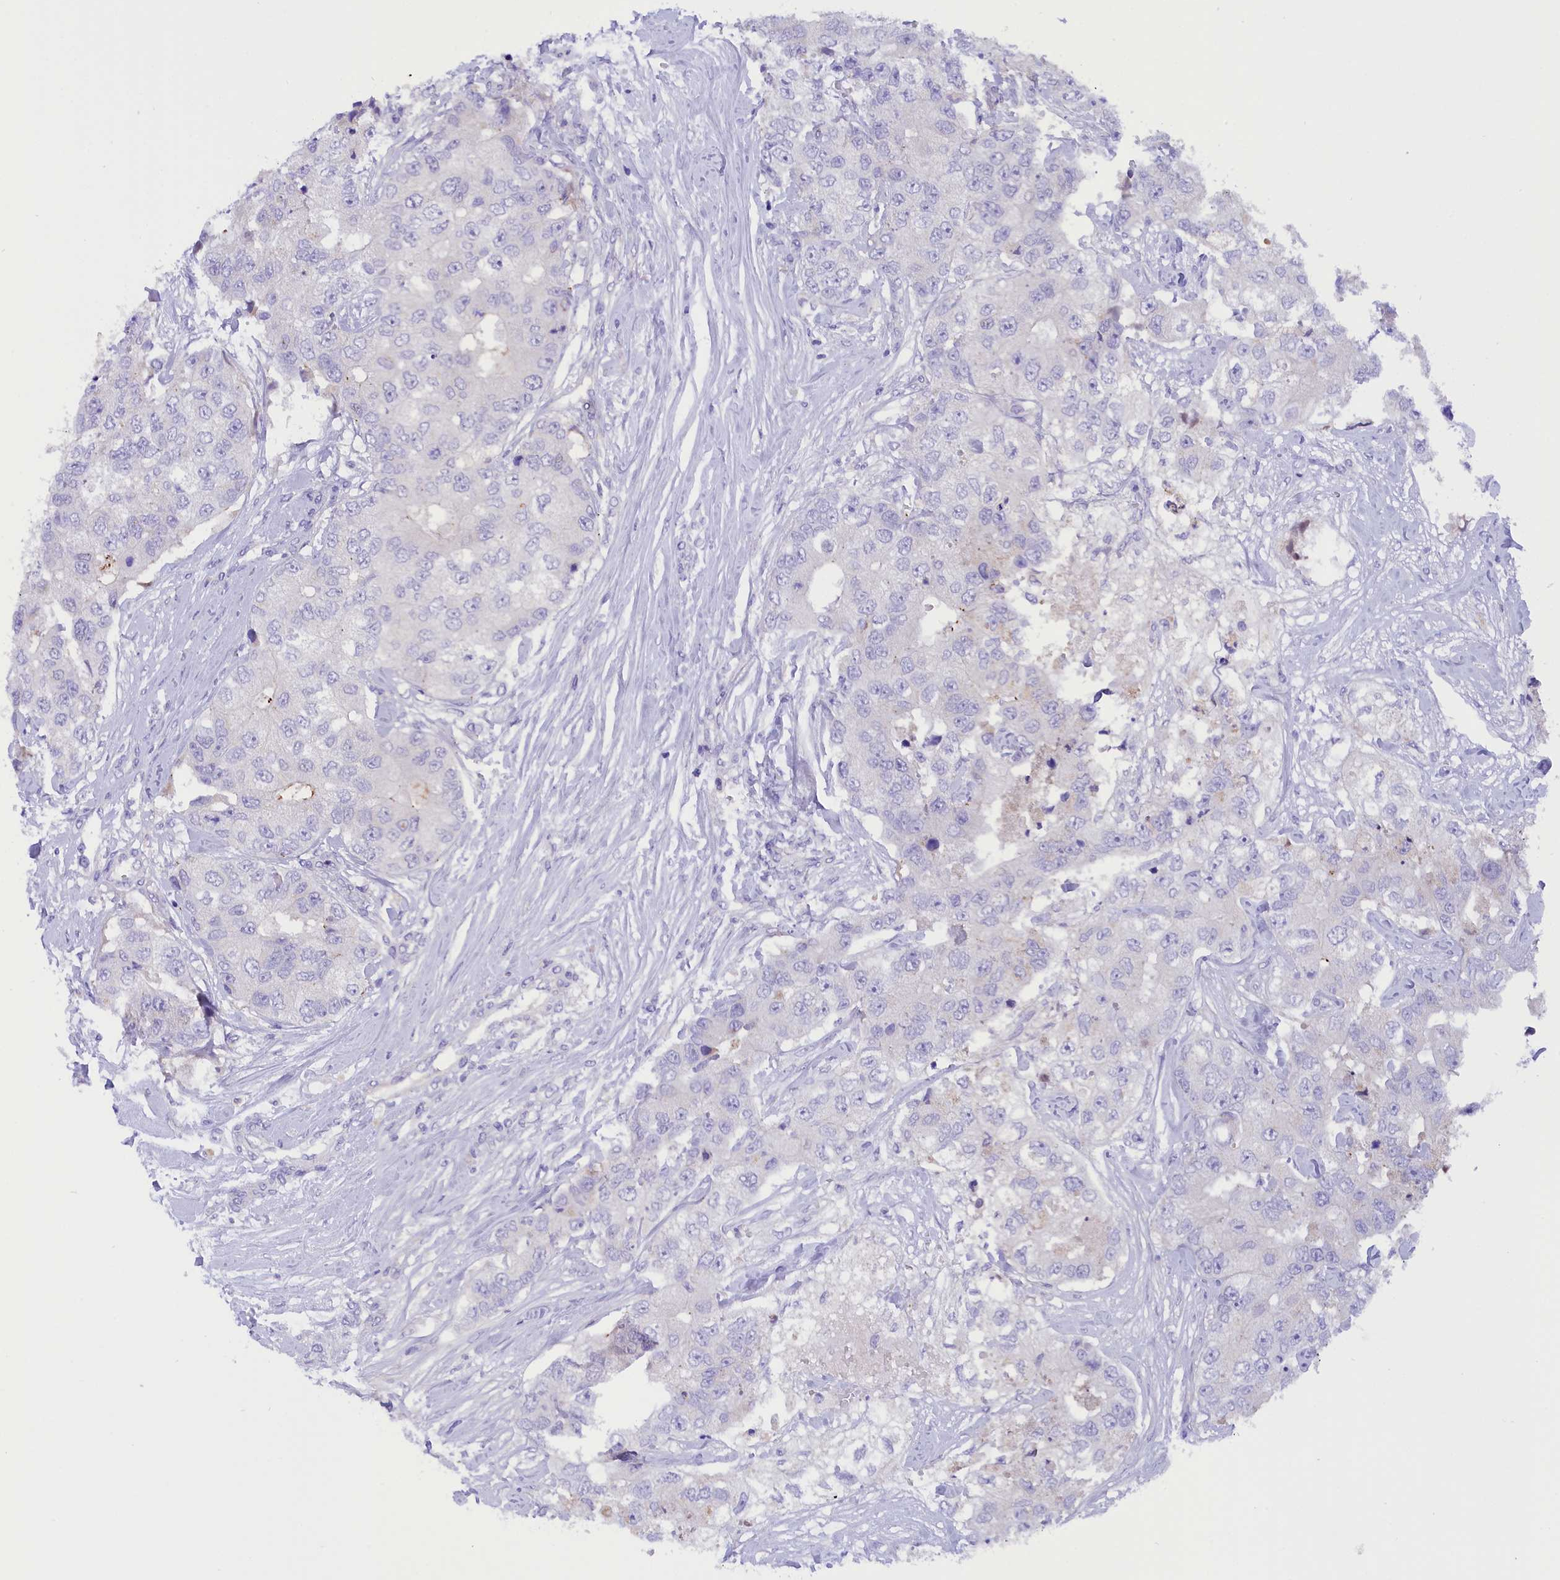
{"staining": {"intensity": "negative", "quantity": "none", "location": "none"}, "tissue": "breast cancer", "cell_type": "Tumor cells", "image_type": "cancer", "snomed": [{"axis": "morphology", "description": "Duct carcinoma"}, {"axis": "topography", "description": "Breast"}], "caption": "DAB (3,3'-diaminobenzidine) immunohistochemical staining of human breast cancer shows no significant staining in tumor cells. (DAB (3,3'-diaminobenzidine) IHC, high magnification).", "gene": "COL6A5", "patient": {"sex": "female", "age": 62}}